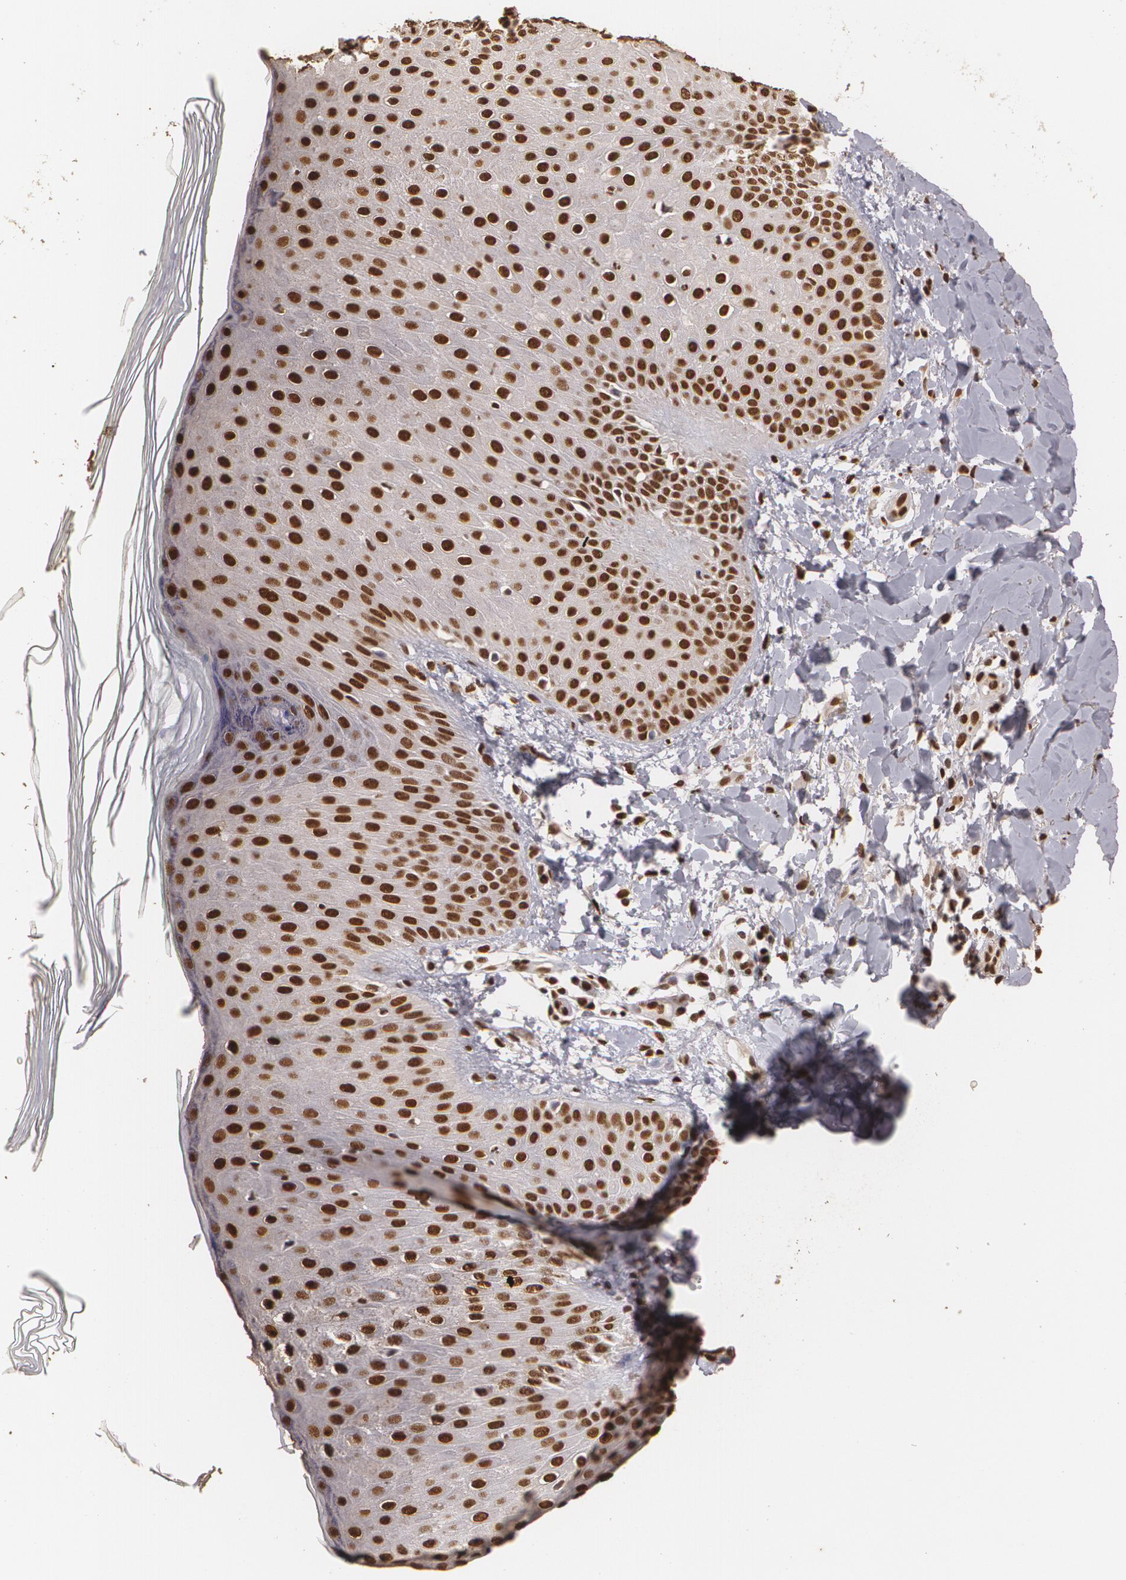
{"staining": {"intensity": "strong", "quantity": ">75%", "location": "nuclear"}, "tissue": "skin", "cell_type": "Epidermal cells", "image_type": "normal", "snomed": [{"axis": "morphology", "description": "Normal tissue, NOS"}, {"axis": "morphology", "description": "Inflammation, NOS"}, {"axis": "topography", "description": "Soft tissue"}, {"axis": "topography", "description": "Anal"}], "caption": "Protein analysis of unremarkable skin demonstrates strong nuclear positivity in approximately >75% of epidermal cells.", "gene": "RCOR1", "patient": {"sex": "female", "age": 15}}